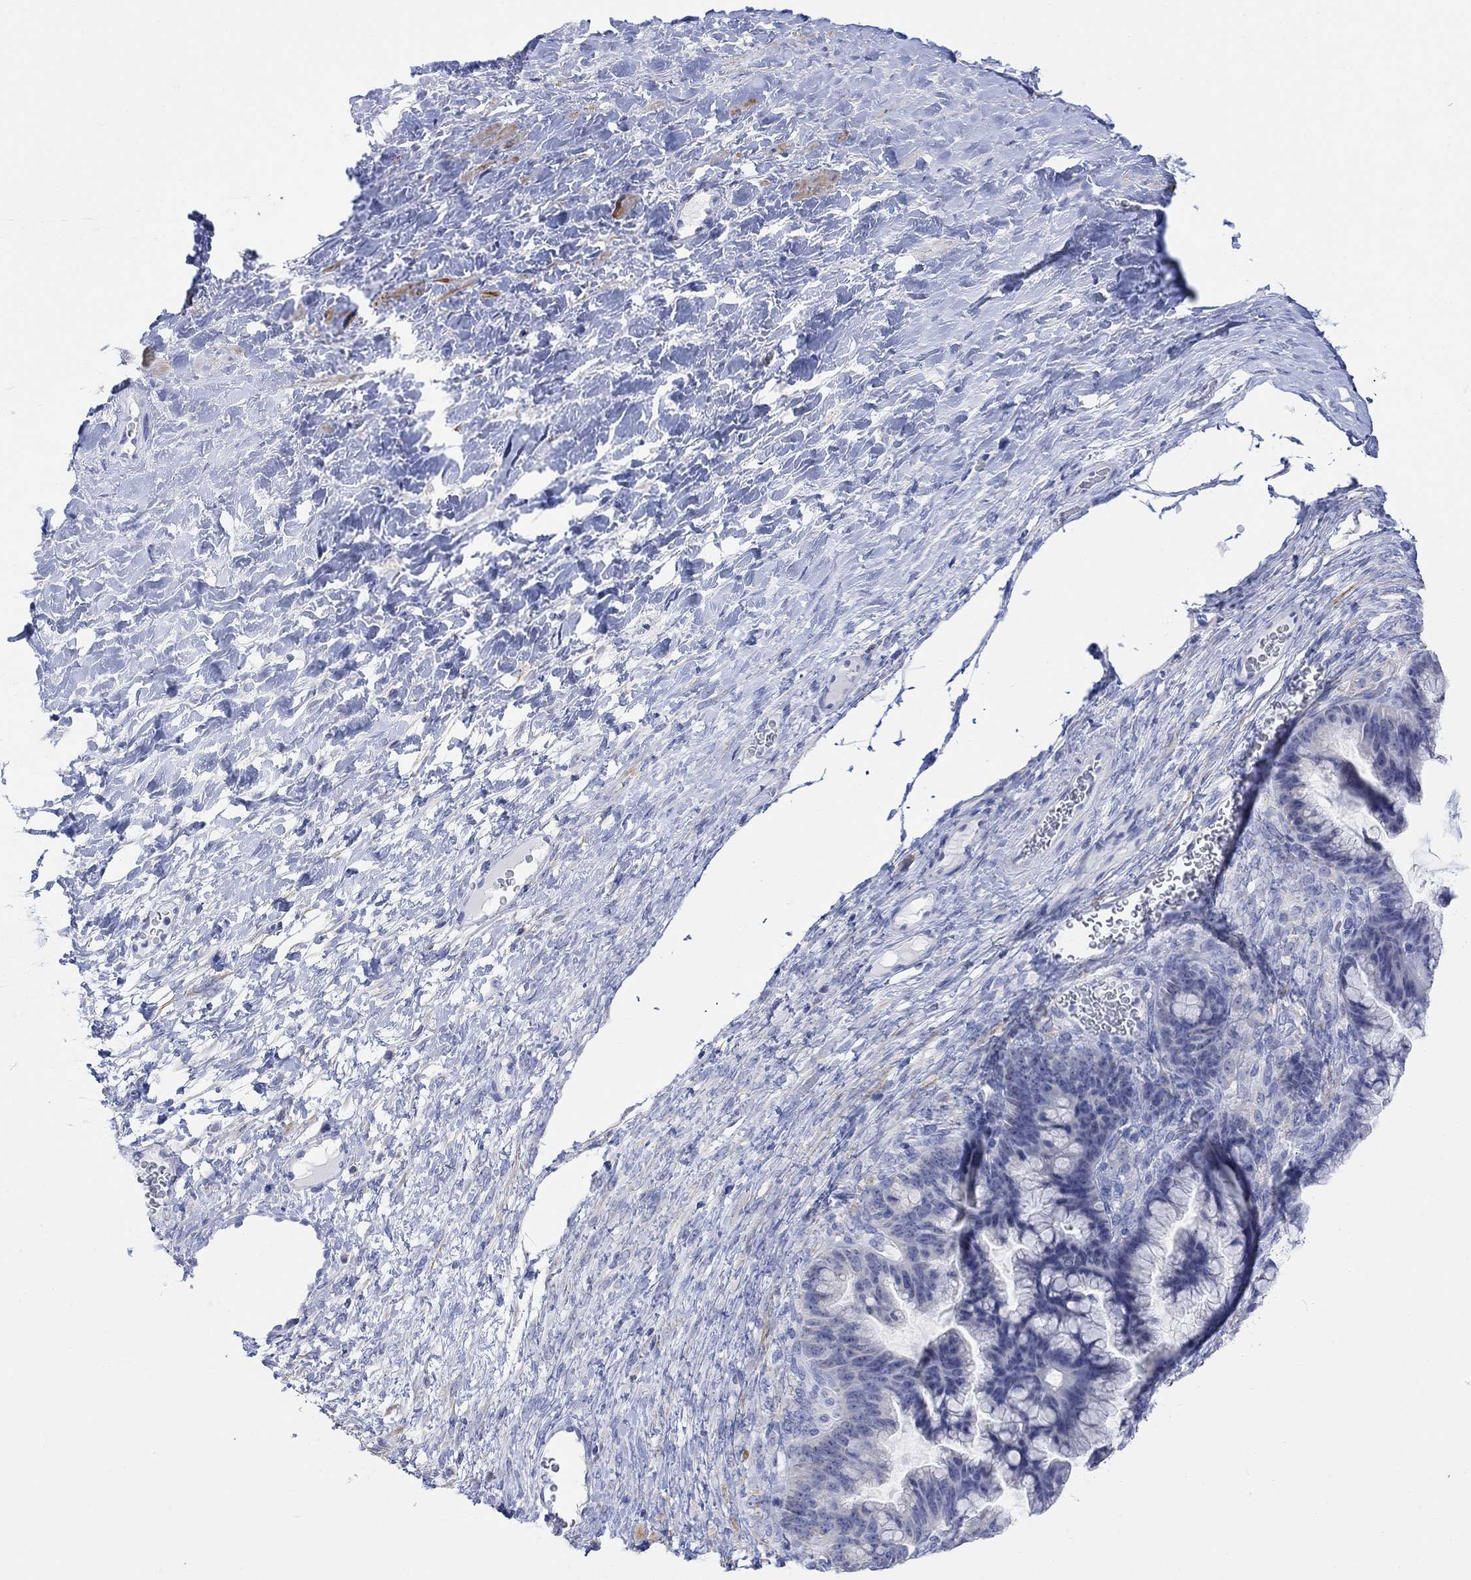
{"staining": {"intensity": "negative", "quantity": "none", "location": "none"}, "tissue": "ovarian cancer", "cell_type": "Tumor cells", "image_type": "cancer", "snomed": [{"axis": "morphology", "description": "Cystadenocarcinoma, mucinous, NOS"}, {"axis": "topography", "description": "Ovary"}], "caption": "Immunohistochemistry photomicrograph of neoplastic tissue: human ovarian cancer (mucinous cystadenocarcinoma) stained with DAB (3,3'-diaminobenzidine) exhibits no significant protein staining in tumor cells.", "gene": "SYT12", "patient": {"sex": "female", "age": 67}}